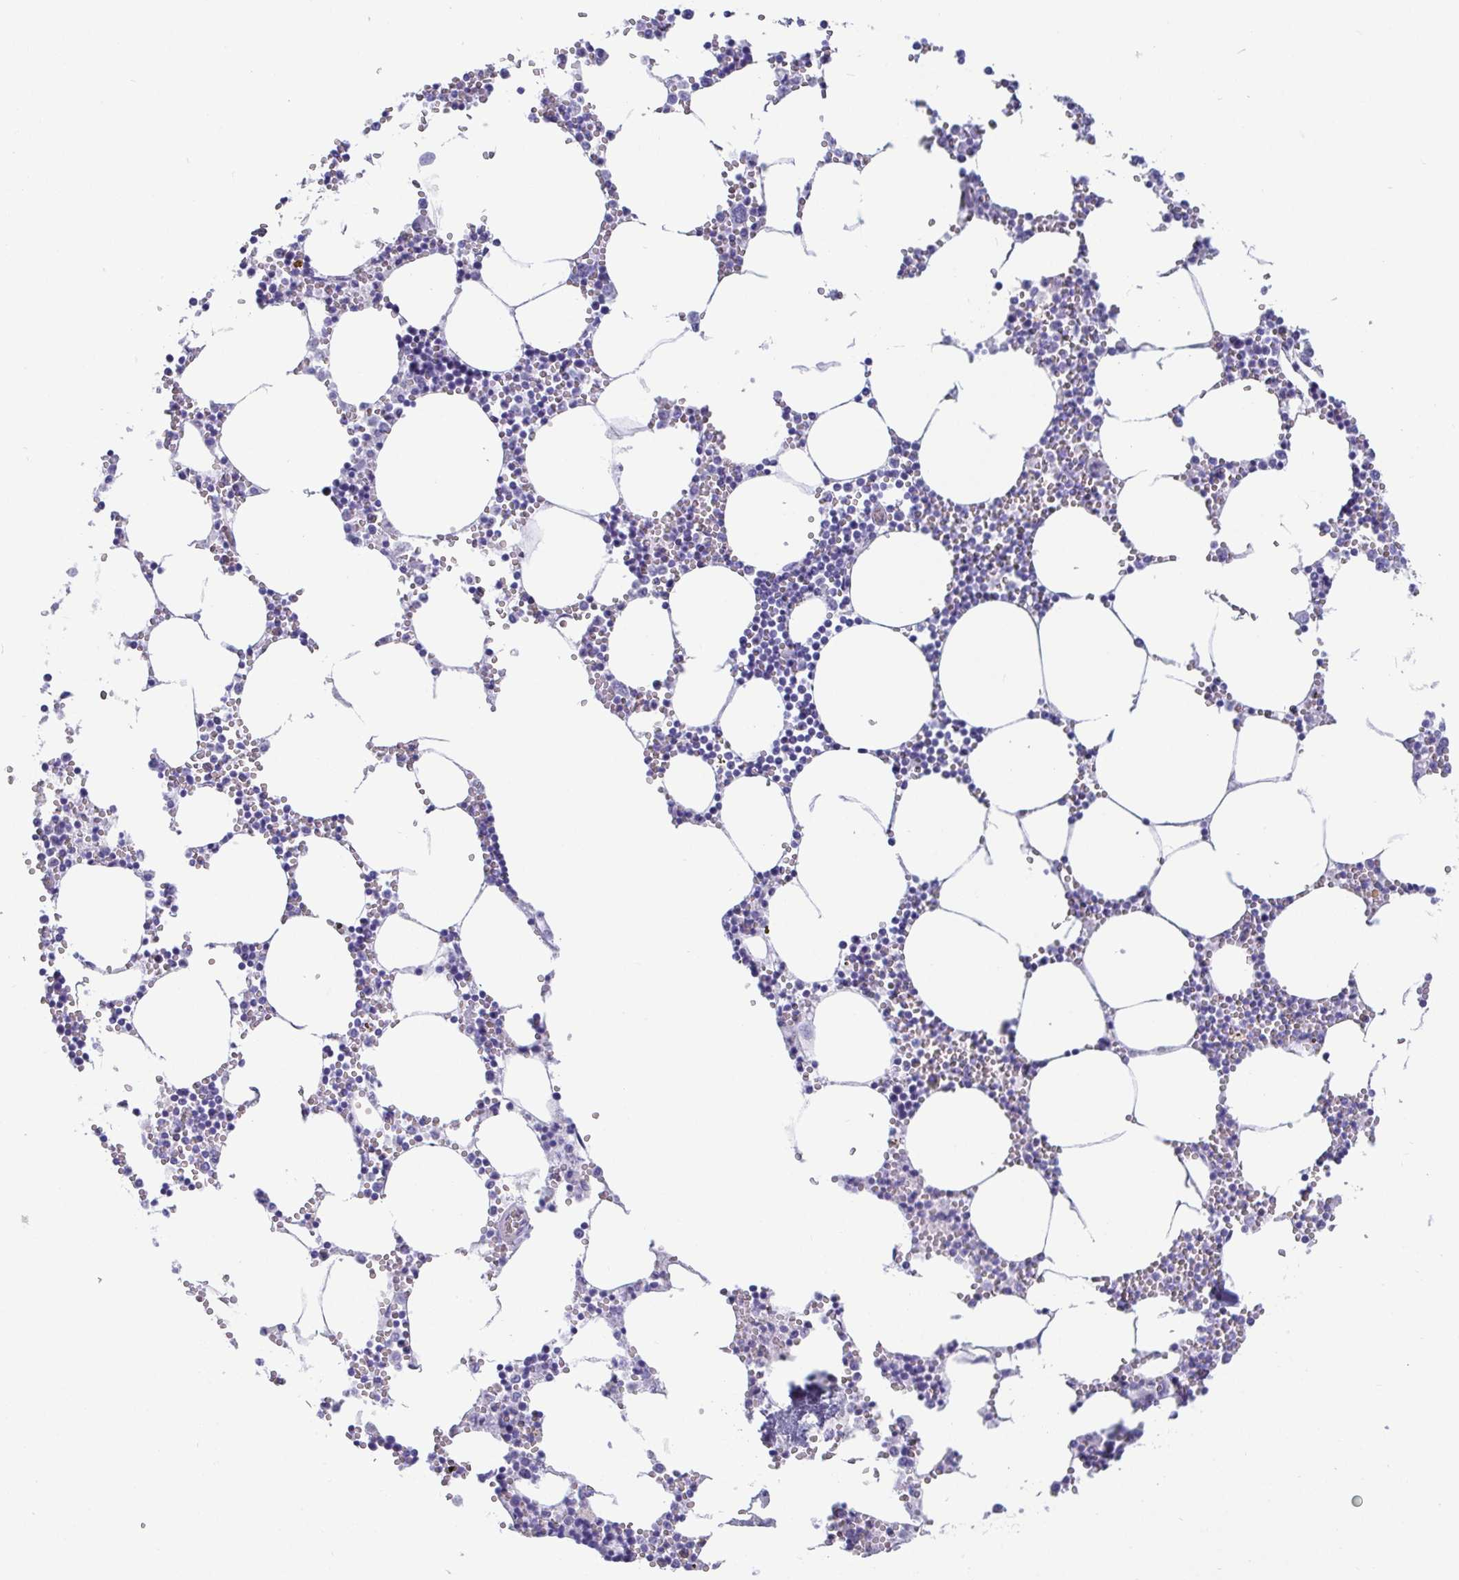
{"staining": {"intensity": "negative", "quantity": "none", "location": "none"}, "tissue": "bone marrow", "cell_type": "Hematopoietic cells", "image_type": "normal", "snomed": [{"axis": "morphology", "description": "Normal tissue, NOS"}, {"axis": "topography", "description": "Bone marrow"}], "caption": "This is an IHC photomicrograph of unremarkable bone marrow. There is no expression in hematopoietic cells.", "gene": "SCGN", "patient": {"sex": "male", "age": 54}}